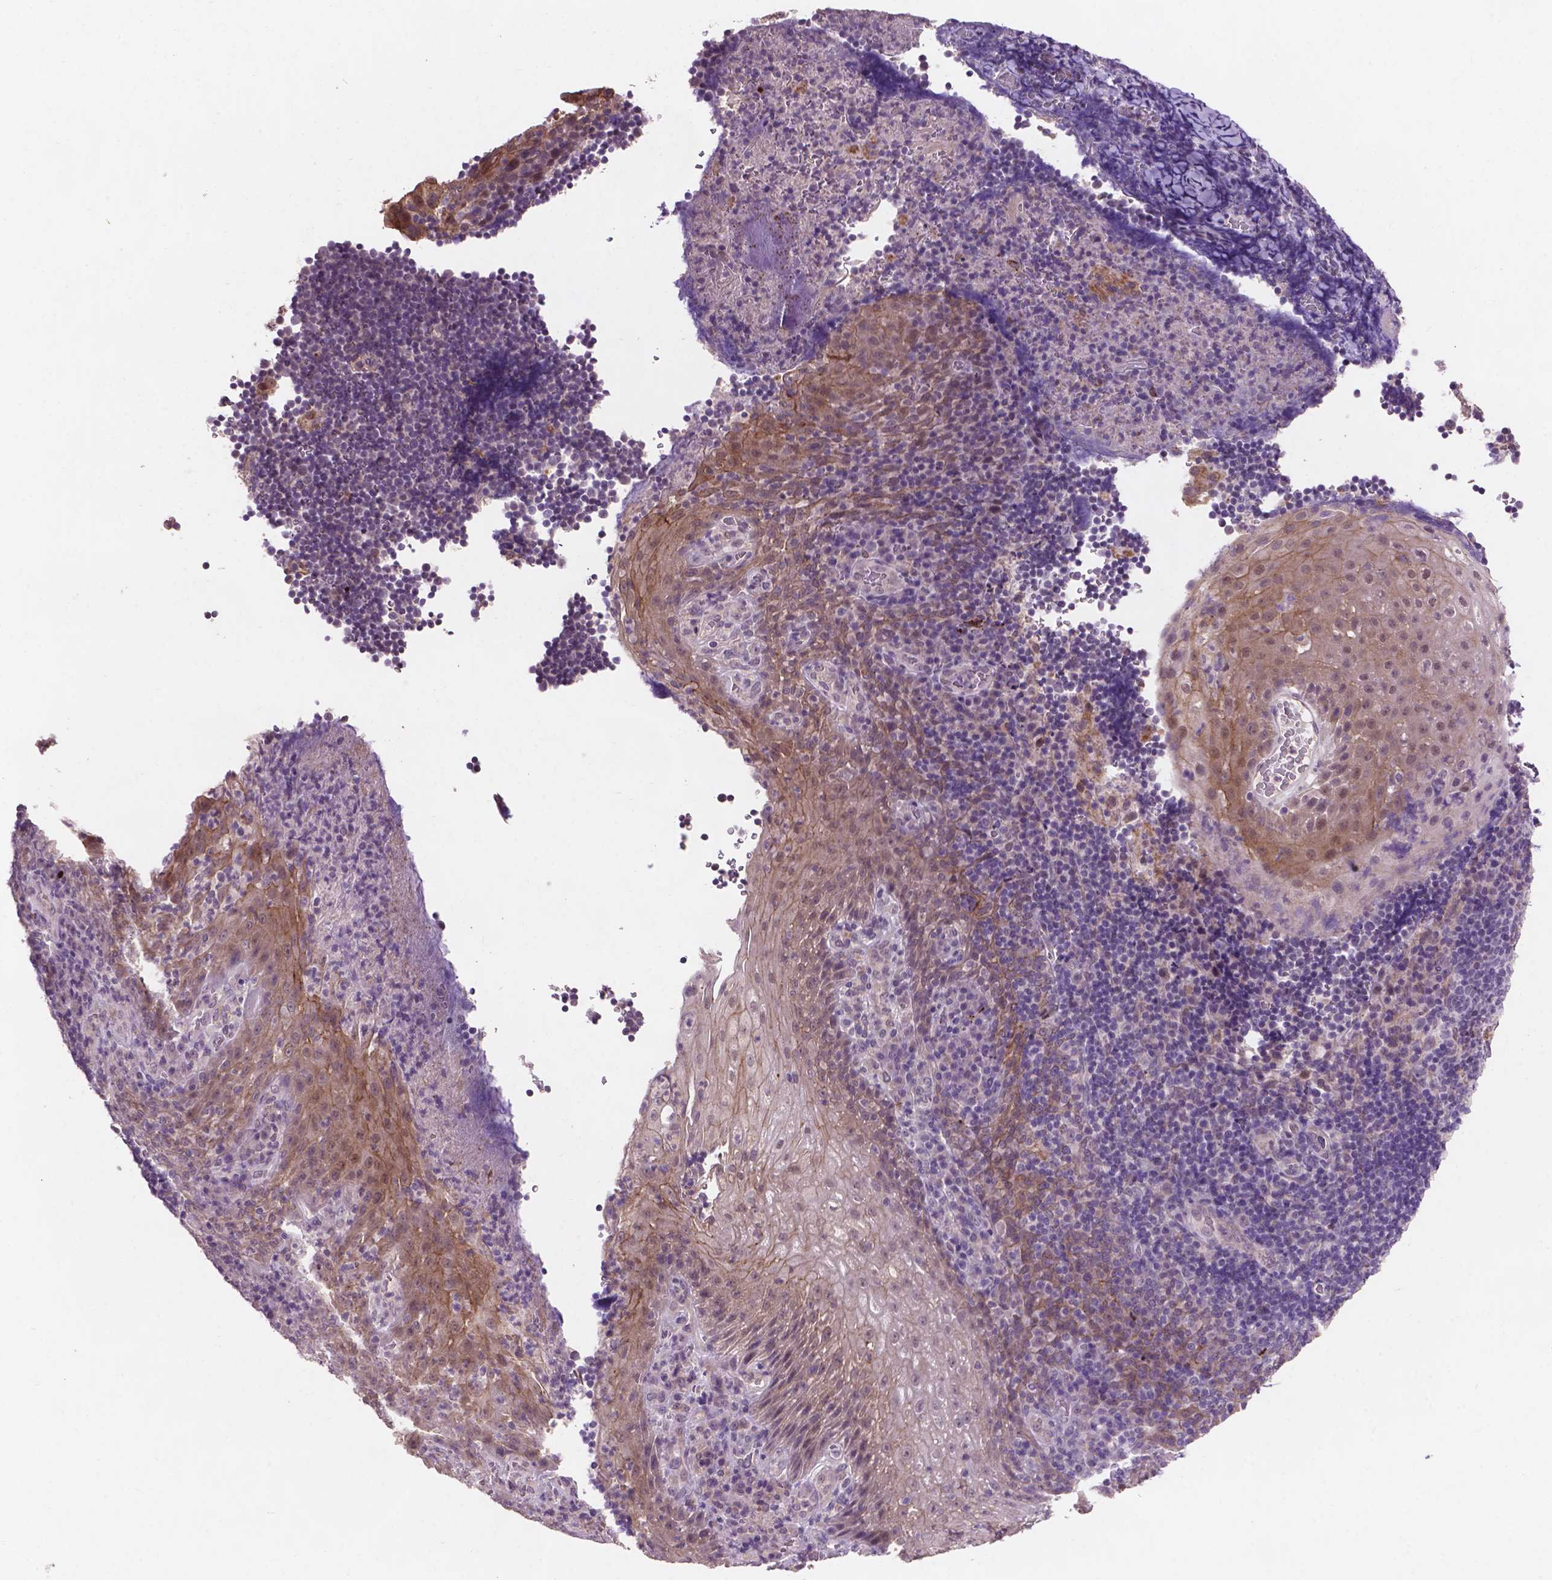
{"staining": {"intensity": "weak", "quantity": "<25%", "location": "cytoplasmic/membranous"}, "tissue": "tonsil", "cell_type": "Germinal center cells", "image_type": "normal", "snomed": [{"axis": "morphology", "description": "Normal tissue, NOS"}, {"axis": "topography", "description": "Tonsil"}], "caption": "The photomicrograph exhibits no significant positivity in germinal center cells of tonsil.", "gene": "GXYLT2", "patient": {"sex": "male", "age": 17}}